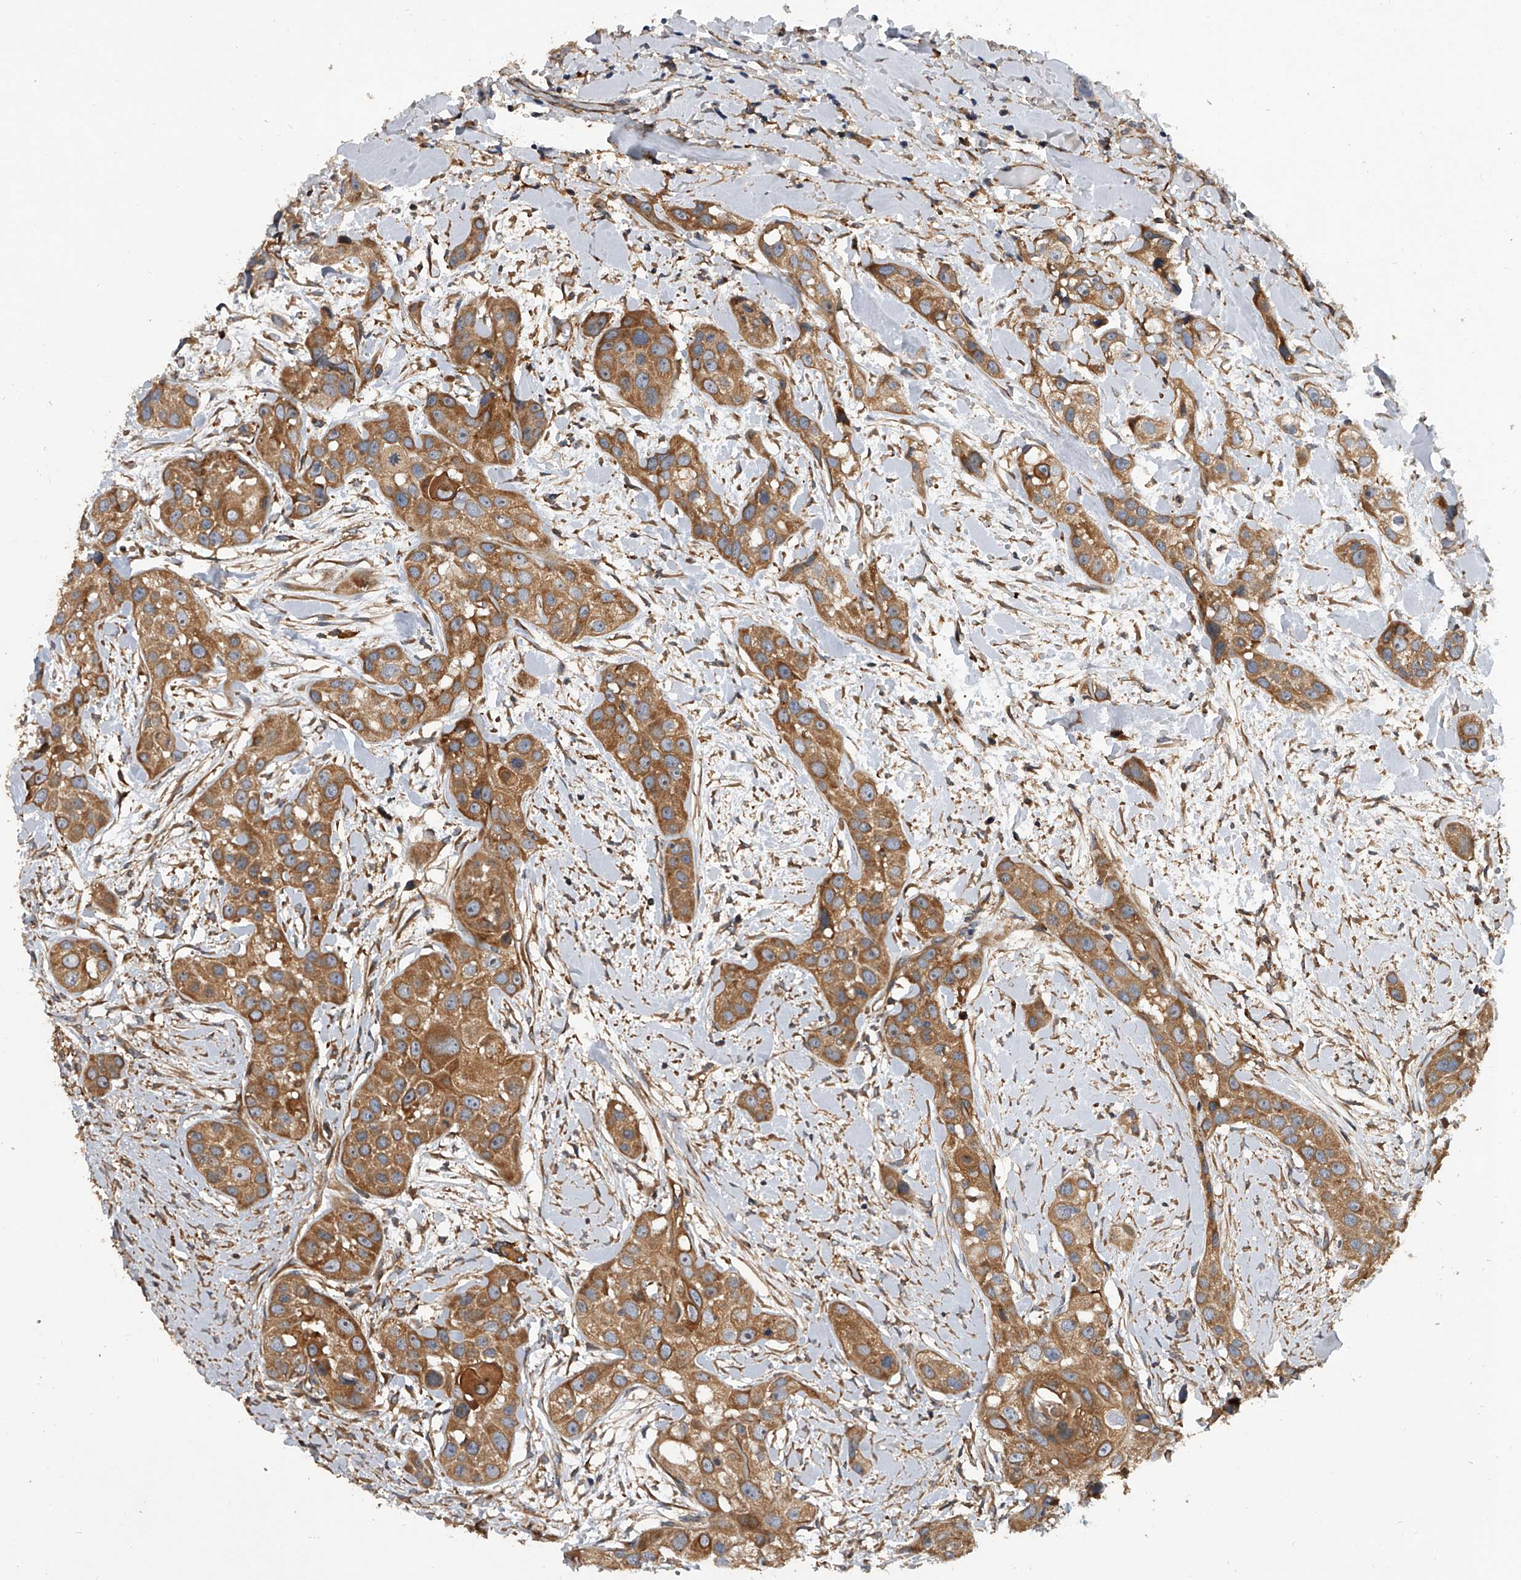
{"staining": {"intensity": "strong", "quantity": ">75%", "location": "cytoplasmic/membranous"}, "tissue": "head and neck cancer", "cell_type": "Tumor cells", "image_type": "cancer", "snomed": [{"axis": "morphology", "description": "Normal tissue, NOS"}, {"axis": "morphology", "description": "Squamous cell carcinoma, NOS"}, {"axis": "topography", "description": "Skeletal muscle"}, {"axis": "topography", "description": "Head-Neck"}], "caption": "Head and neck cancer stained with DAB immunohistochemistry demonstrates high levels of strong cytoplasmic/membranous staining in approximately >75% of tumor cells. Using DAB (brown) and hematoxylin (blue) stains, captured at high magnification using brightfield microscopy.", "gene": "EXOC4", "patient": {"sex": "male", "age": 51}}